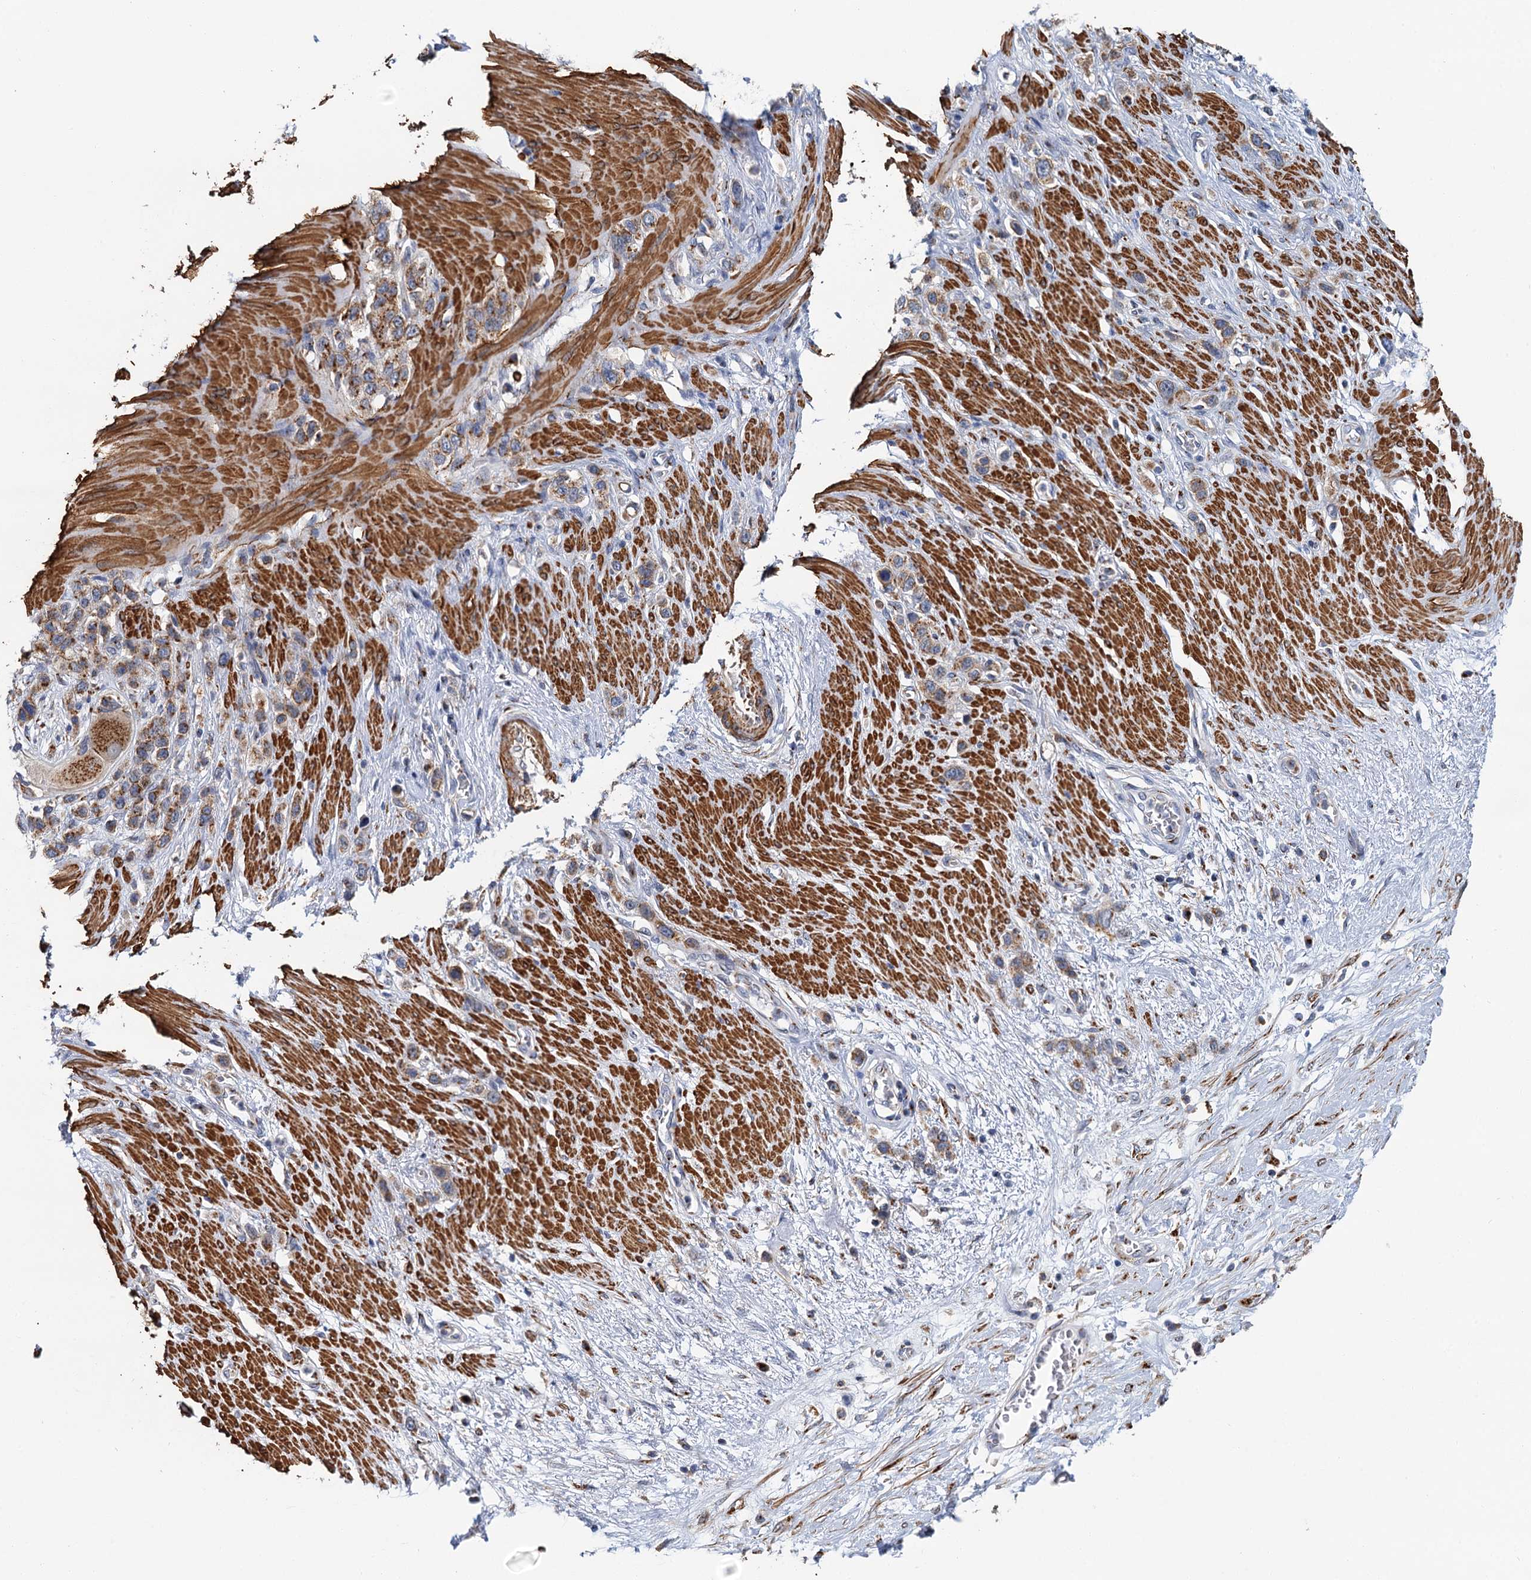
{"staining": {"intensity": "moderate", "quantity": "25%-75%", "location": "cytoplasmic/membranous"}, "tissue": "stomach cancer", "cell_type": "Tumor cells", "image_type": "cancer", "snomed": [{"axis": "morphology", "description": "Adenocarcinoma, NOS"}, {"axis": "morphology", "description": "Adenocarcinoma, High grade"}, {"axis": "topography", "description": "Stomach, upper"}, {"axis": "topography", "description": "Stomach, lower"}], "caption": "A photomicrograph of human stomach high-grade adenocarcinoma stained for a protein reveals moderate cytoplasmic/membranous brown staining in tumor cells. Using DAB (brown) and hematoxylin (blue) stains, captured at high magnification using brightfield microscopy.", "gene": "BET1L", "patient": {"sex": "female", "age": 65}}